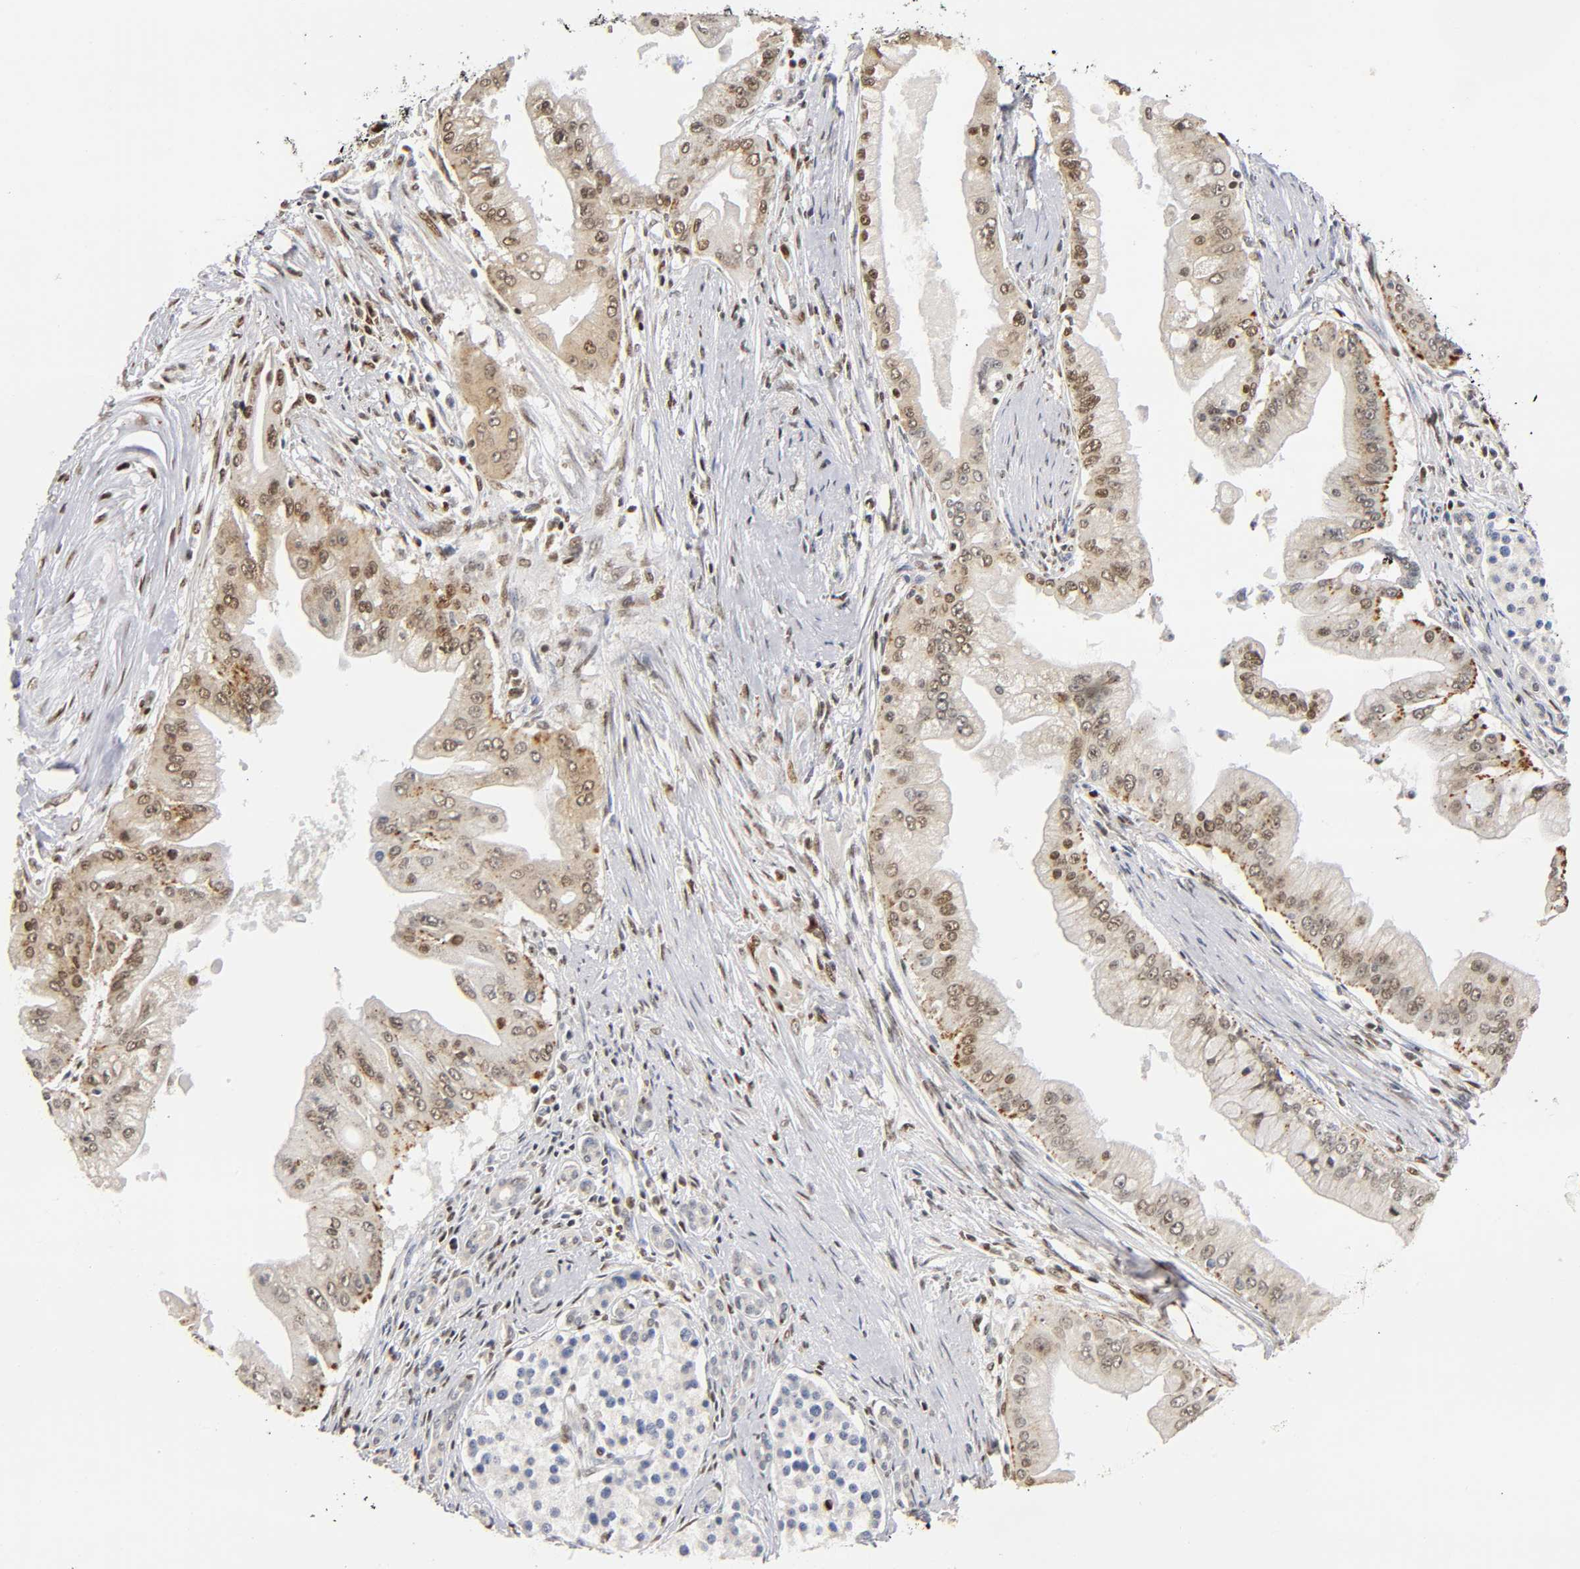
{"staining": {"intensity": "weak", "quantity": ">75%", "location": "cytoplasmic/membranous,nuclear"}, "tissue": "pancreatic cancer", "cell_type": "Tumor cells", "image_type": "cancer", "snomed": [{"axis": "morphology", "description": "Adenocarcinoma, NOS"}, {"axis": "topography", "description": "Pancreas"}], "caption": "Pancreatic adenocarcinoma was stained to show a protein in brown. There is low levels of weak cytoplasmic/membranous and nuclear staining in about >75% of tumor cells.", "gene": "RUNX1", "patient": {"sex": "male", "age": 59}}